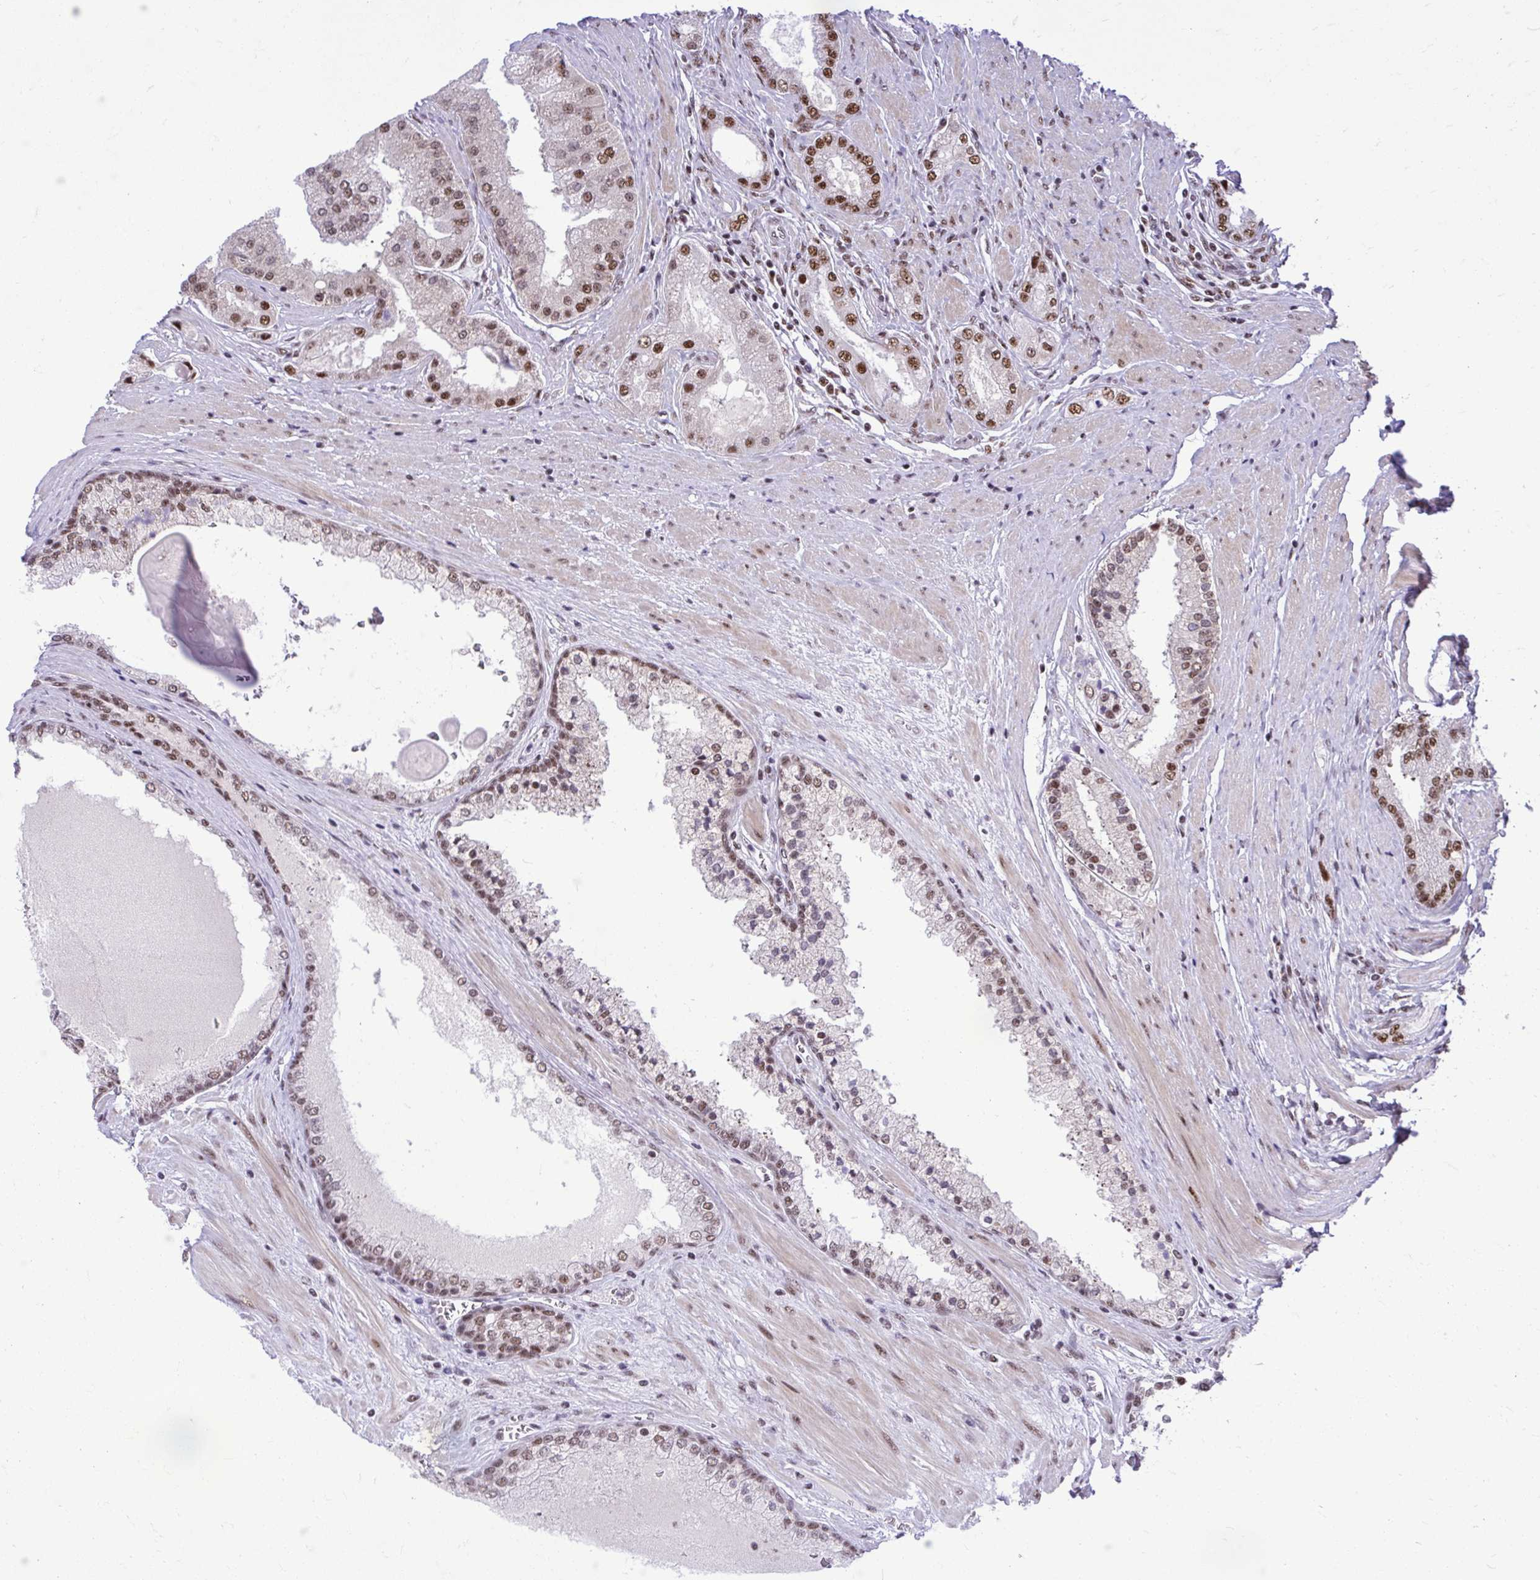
{"staining": {"intensity": "moderate", "quantity": ">75%", "location": "nuclear"}, "tissue": "prostate cancer", "cell_type": "Tumor cells", "image_type": "cancer", "snomed": [{"axis": "morphology", "description": "Adenocarcinoma, High grade"}, {"axis": "topography", "description": "Prostate"}], "caption": "High-power microscopy captured an IHC histopathology image of prostate cancer, revealing moderate nuclear positivity in approximately >75% of tumor cells.", "gene": "PRPF19", "patient": {"sex": "male", "age": 67}}